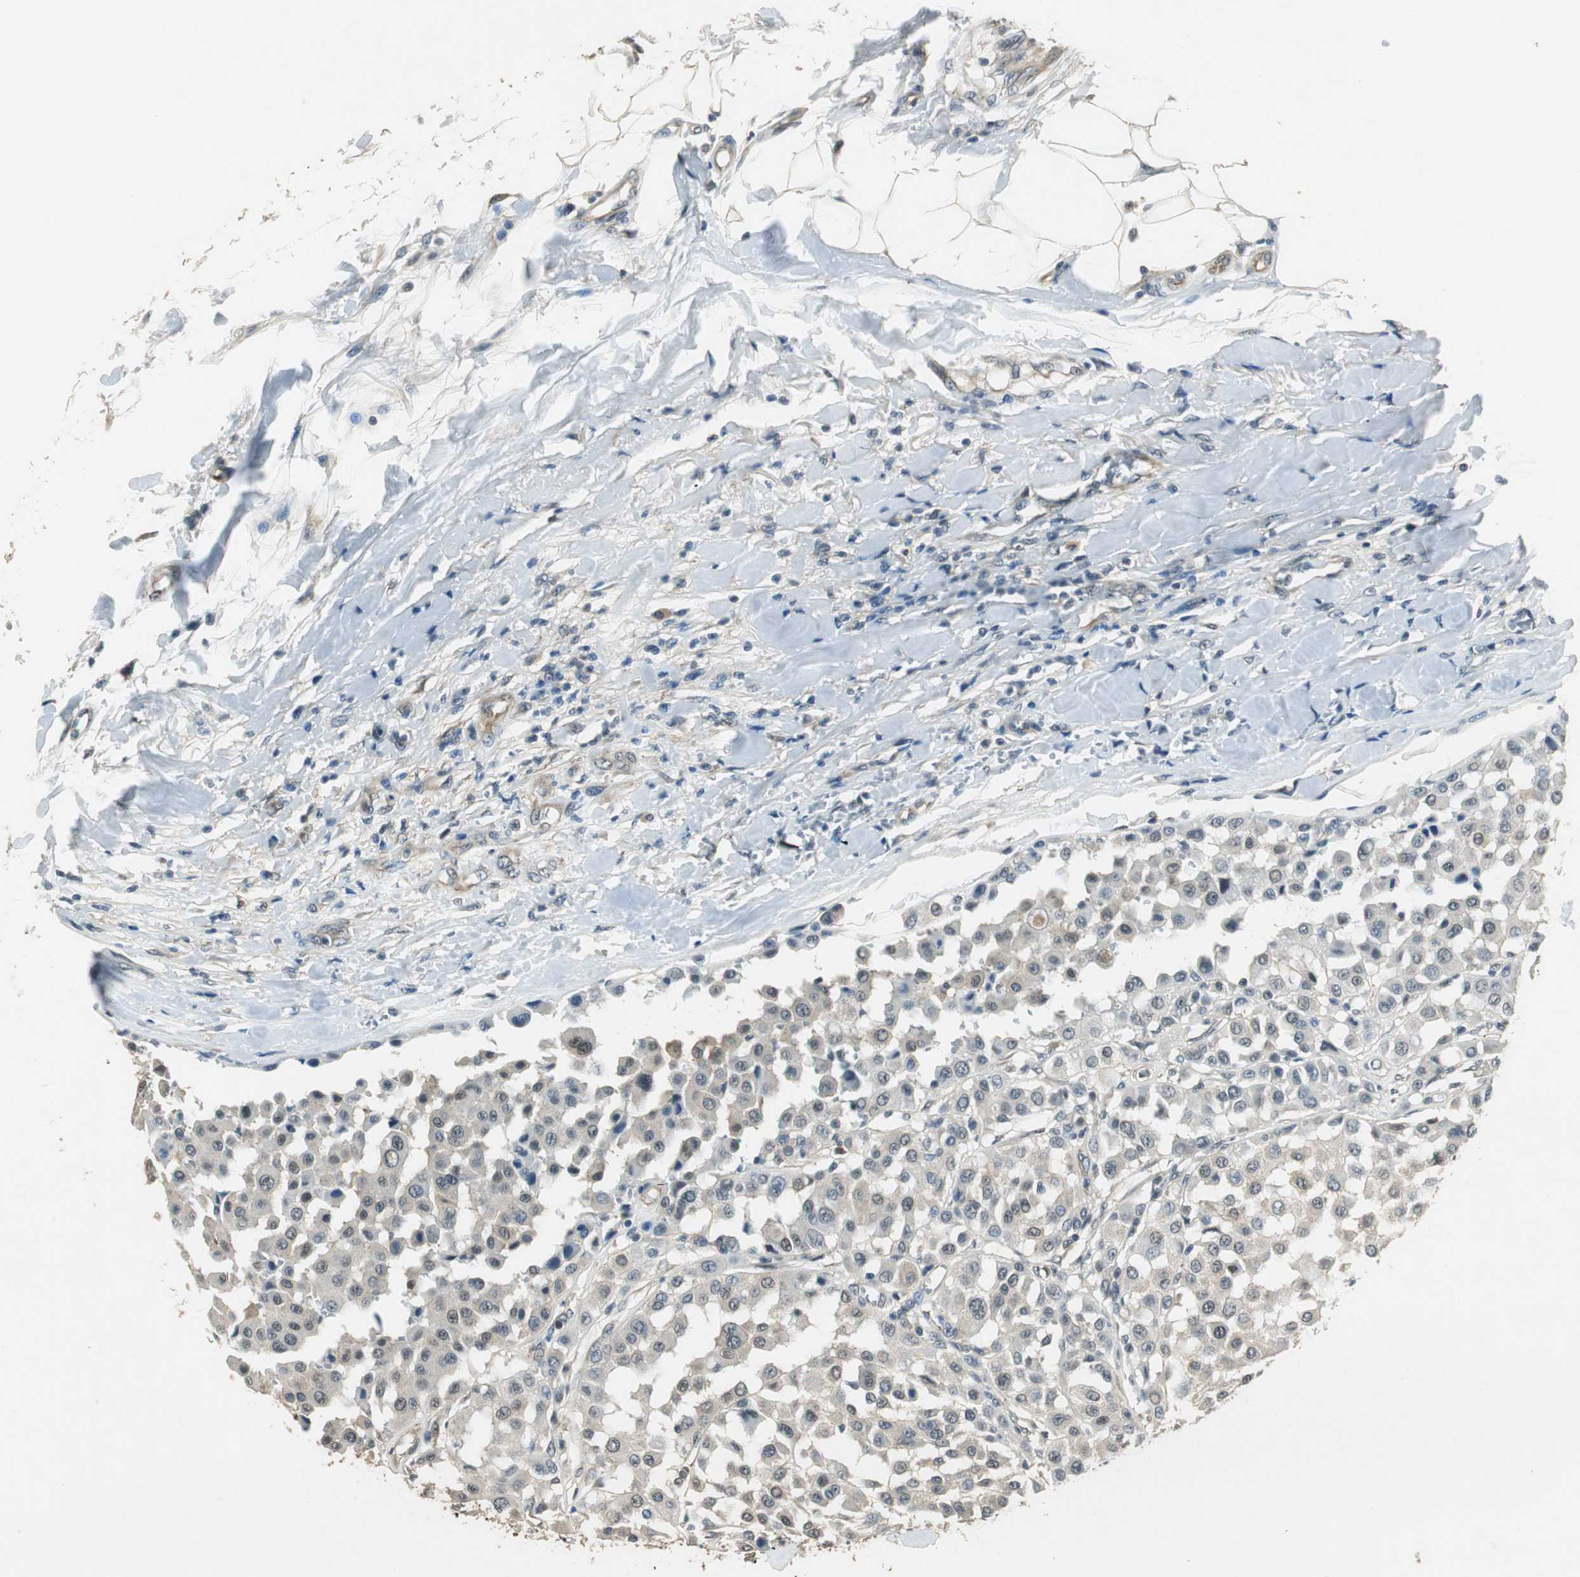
{"staining": {"intensity": "weak", "quantity": "<25%", "location": "cytoplasmic/membranous"}, "tissue": "melanoma", "cell_type": "Tumor cells", "image_type": "cancer", "snomed": [{"axis": "morphology", "description": "Malignant melanoma, Metastatic site"}, {"axis": "topography", "description": "Soft tissue"}], "caption": "A high-resolution histopathology image shows immunohistochemistry (IHC) staining of melanoma, which shows no significant staining in tumor cells.", "gene": "PSMB4", "patient": {"sex": "male", "age": 41}}